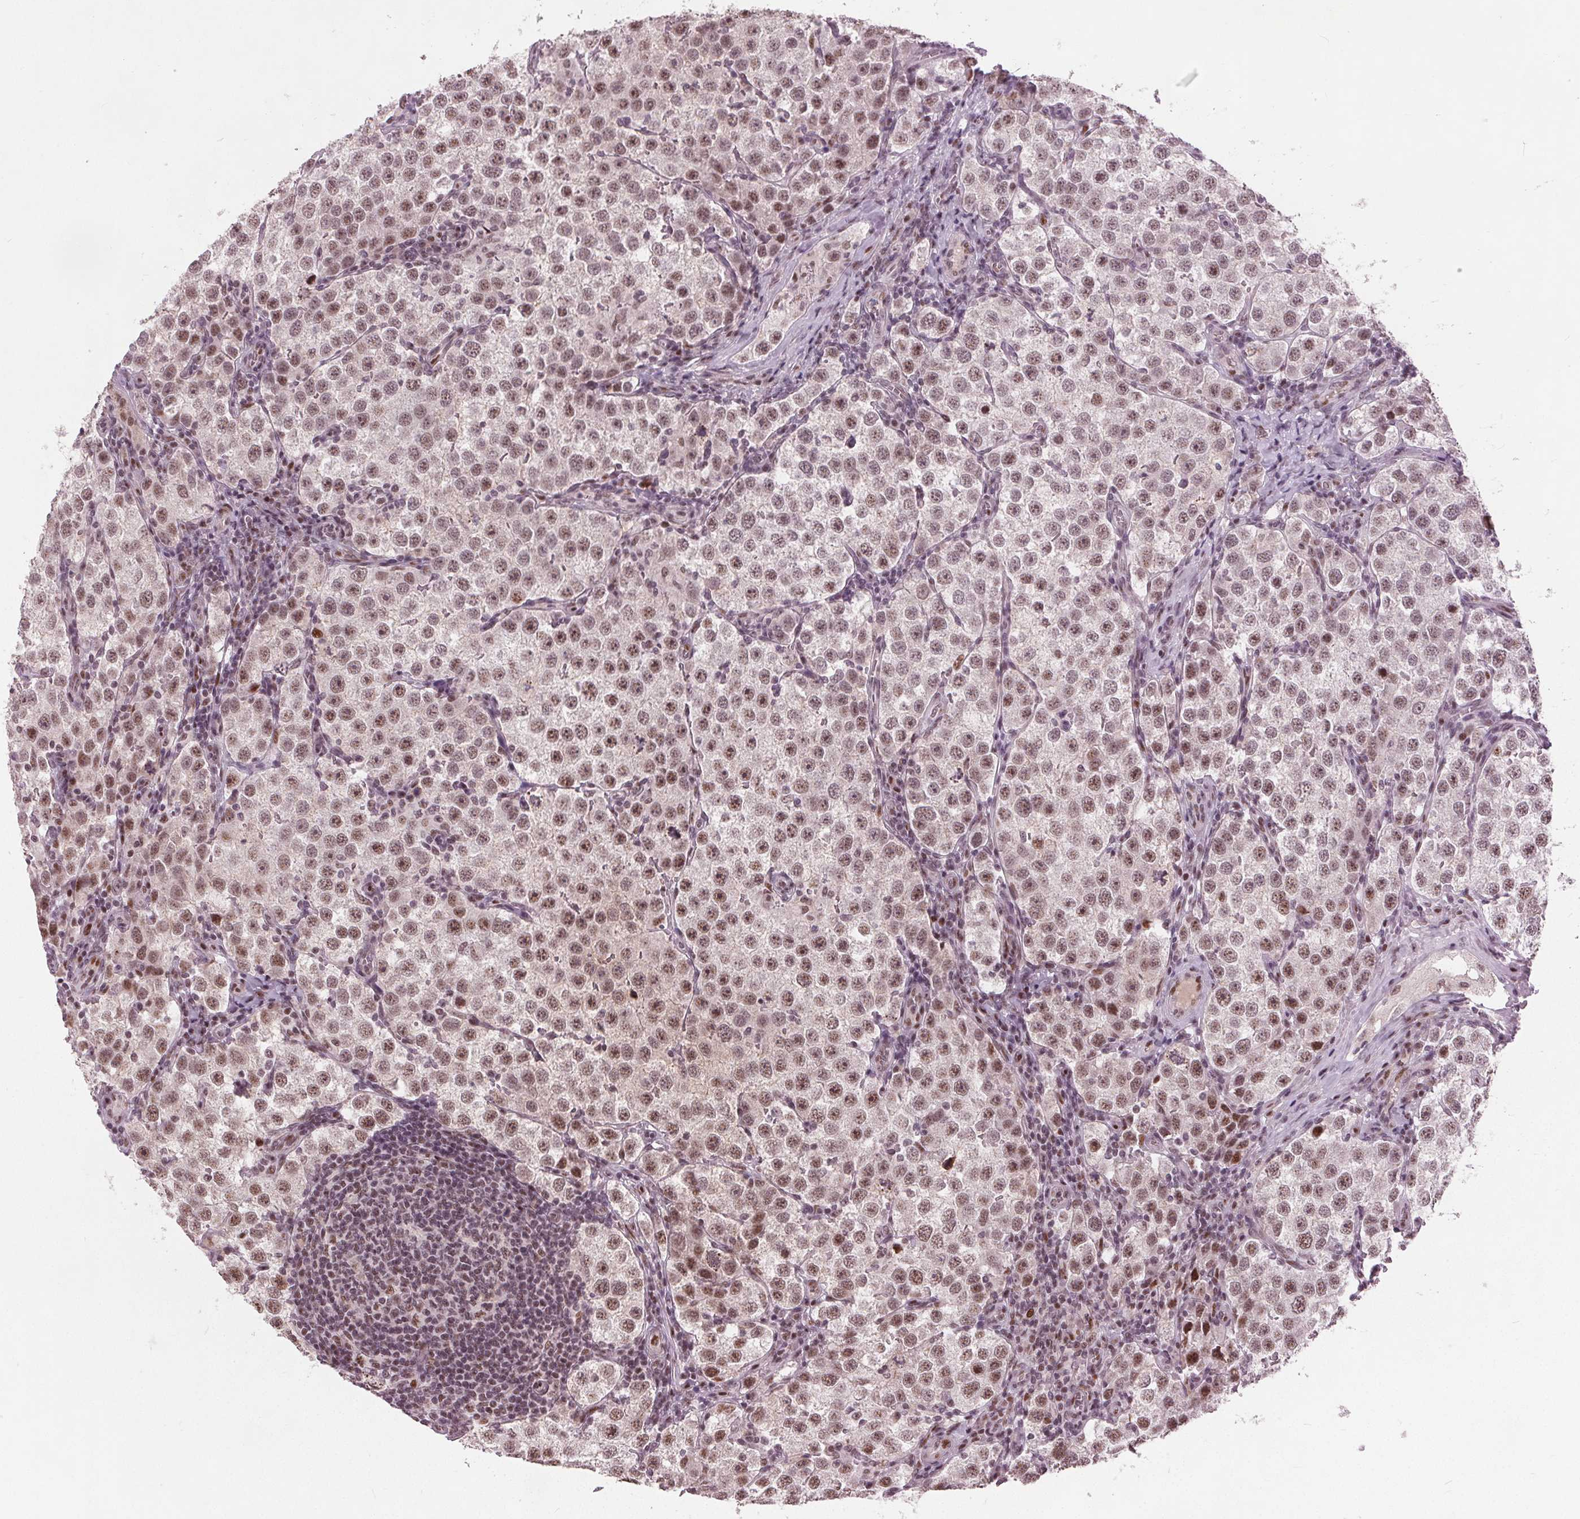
{"staining": {"intensity": "moderate", "quantity": ">75%", "location": "nuclear"}, "tissue": "testis cancer", "cell_type": "Tumor cells", "image_type": "cancer", "snomed": [{"axis": "morphology", "description": "Seminoma, NOS"}, {"axis": "topography", "description": "Testis"}], "caption": "Brown immunohistochemical staining in testis cancer (seminoma) displays moderate nuclear positivity in approximately >75% of tumor cells.", "gene": "TTC34", "patient": {"sex": "male", "age": 37}}